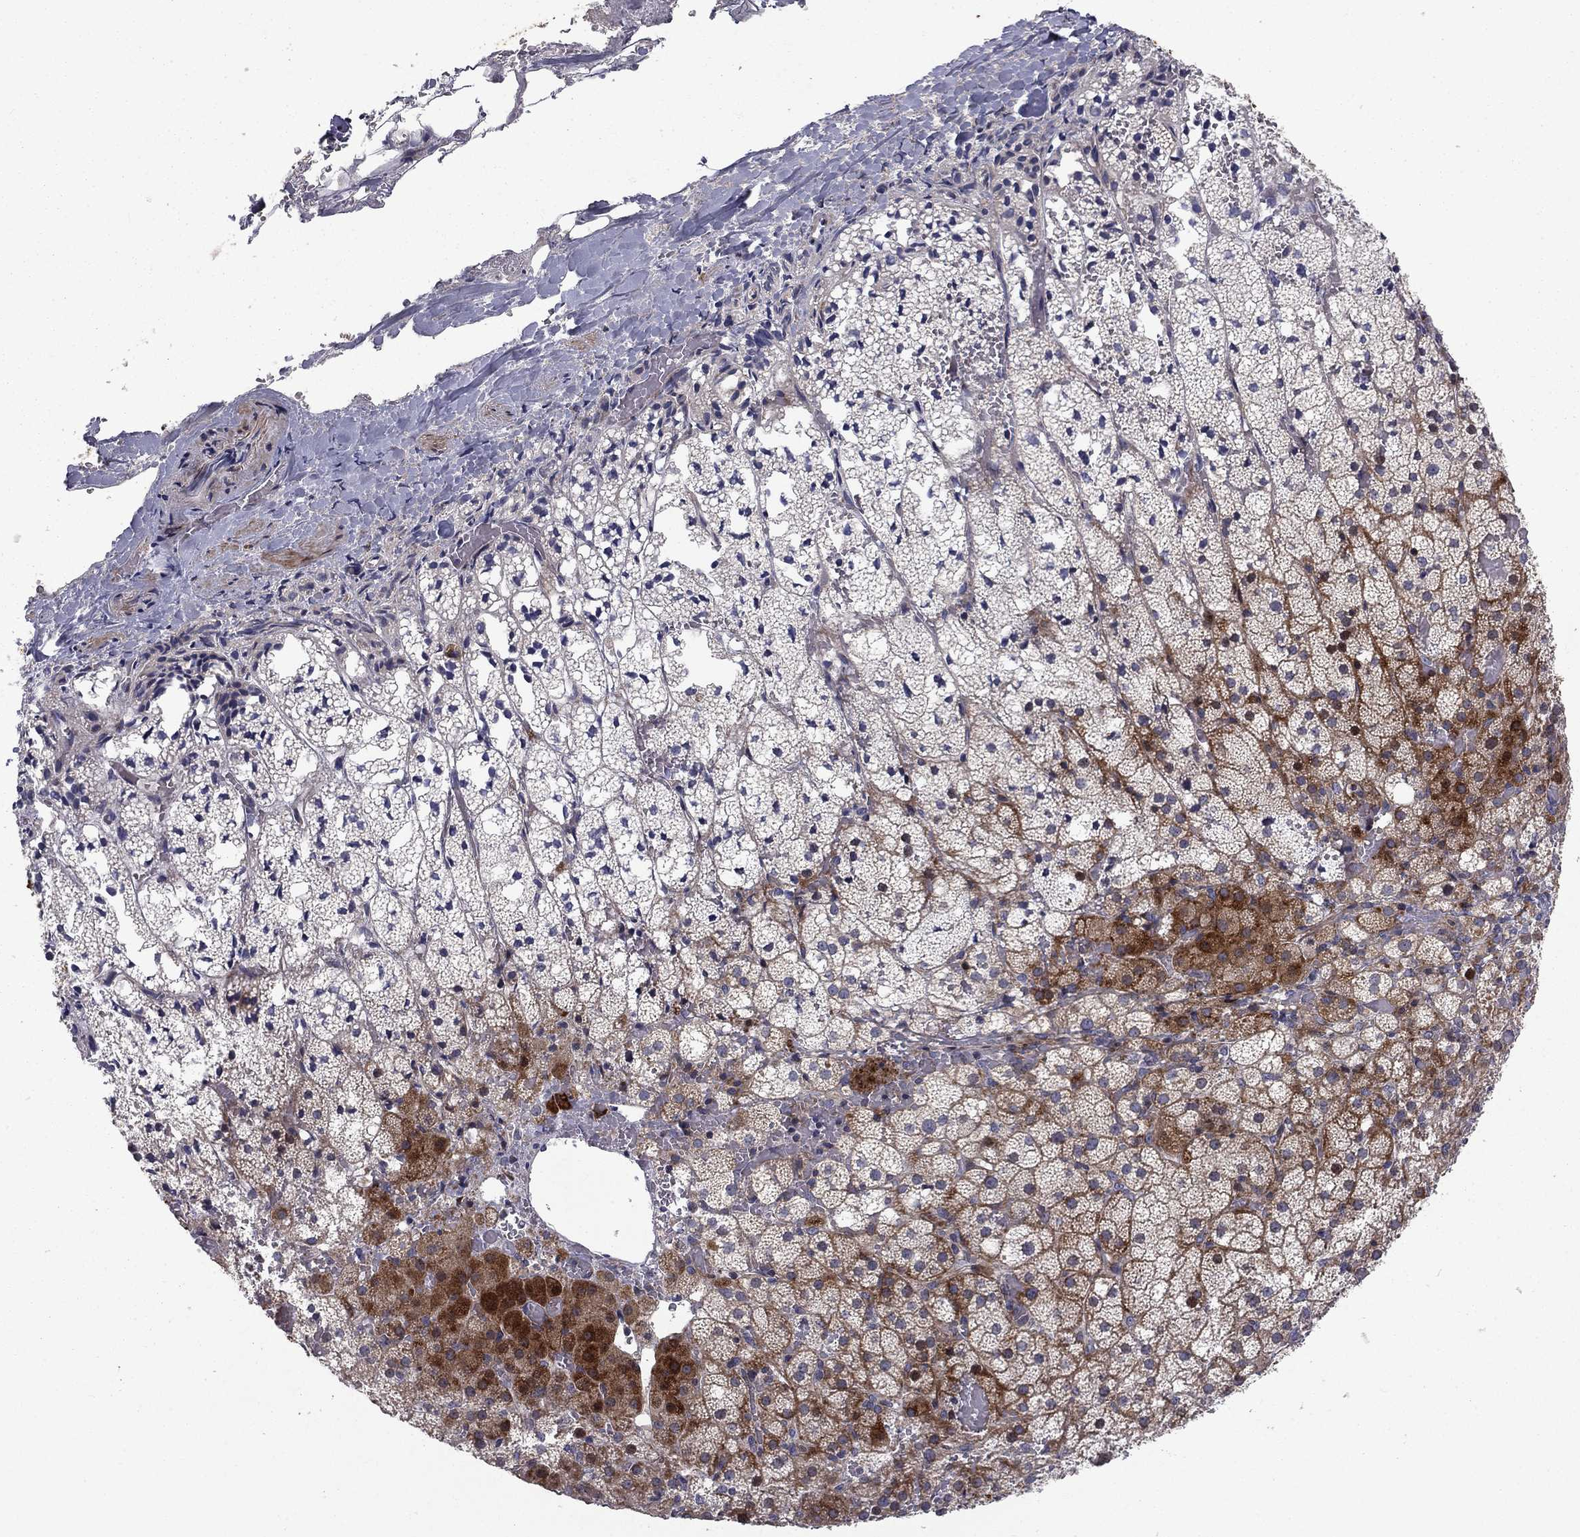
{"staining": {"intensity": "strong", "quantity": "<25%", "location": "cytoplasmic/membranous"}, "tissue": "adrenal gland", "cell_type": "Glandular cells", "image_type": "normal", "snomed": [{"axis": "morphology", "description": "Normal tissue, NOS"}, {"axis": "topography", "description": "Adrenal gland"}], "caption": "Glandular cells demonstrate medium levels of strong cytoplasmic/membranous expression in about <25% of cells in normal human adrenal gland.", "gene": "MIOS", "patient": {"sex": "male", "age": 53}}